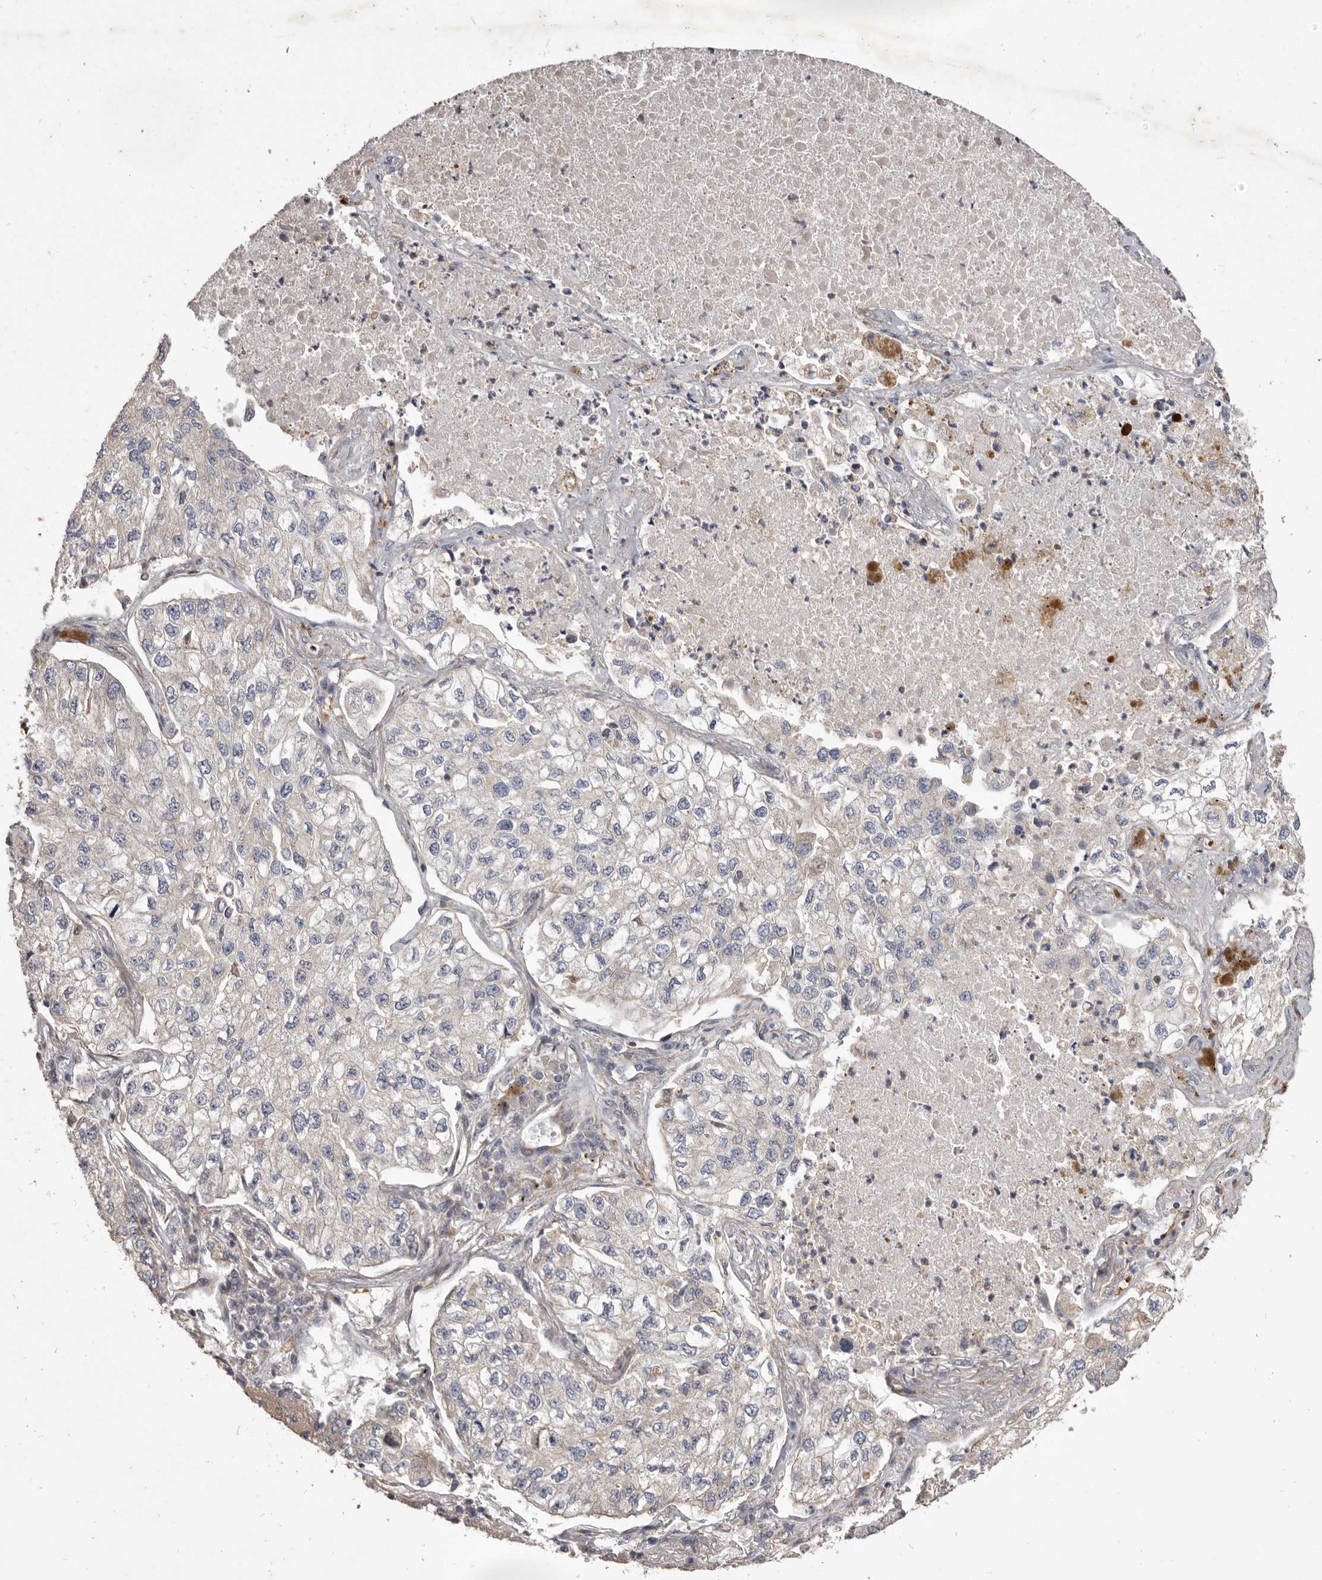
{"staining": {"intensity": "weak", "quantity": "<25%", "location": "cytoplasmic/membranous"}, "tissue": "lung cancer", "cell_type": "Tumor cells", "image_type": "cancer", "snomed": [{"axis": "morphology", "description": "Adenocarcinoma, NOS"}, {"axis": "topography", "description": "Lung"}], "caption": "Human lung adenocarcinoma stained for a protein using immunohistochemistry reveals no staining in tumor cells.", "gene": "VPS45", "patient": {"sex": "male", "age": 63}}